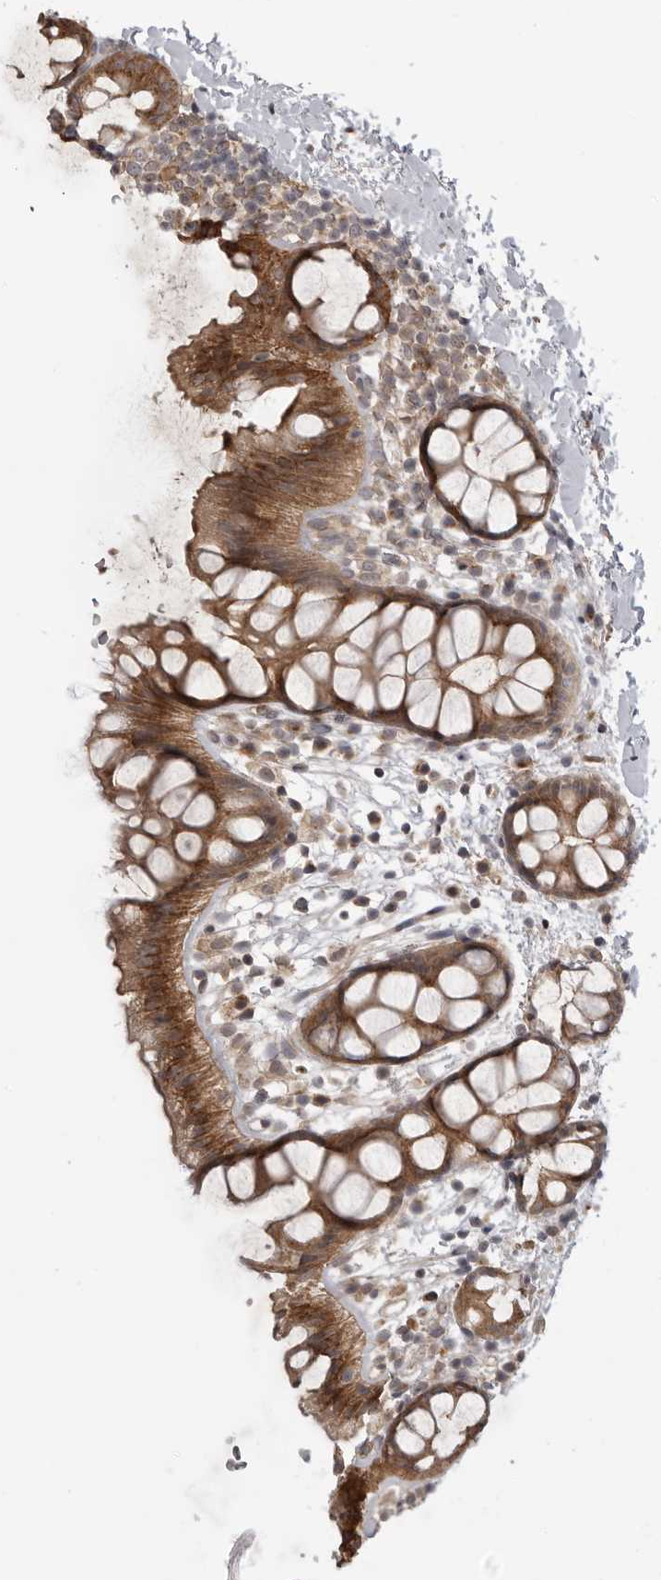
{"staining": {"intensity": "moderate", "quantity": ">75%", "location": "cytoplasmic/membranous"}, "tissue": "rectum", "cell_type": "Glandular cells", "image_type": "normal", "snomed": [{"axis": "morphology", "description": "Normal tissue, NOS"}, {"axis": "topography", "description": "Rectum"}], "caption": "Protein staining of normal rectum shows moderate cytoplasmic/membranous expression in about >75% of glandular cells.", "gene": "LRRC45", "patient": {"sex": "female", "age": 65}}